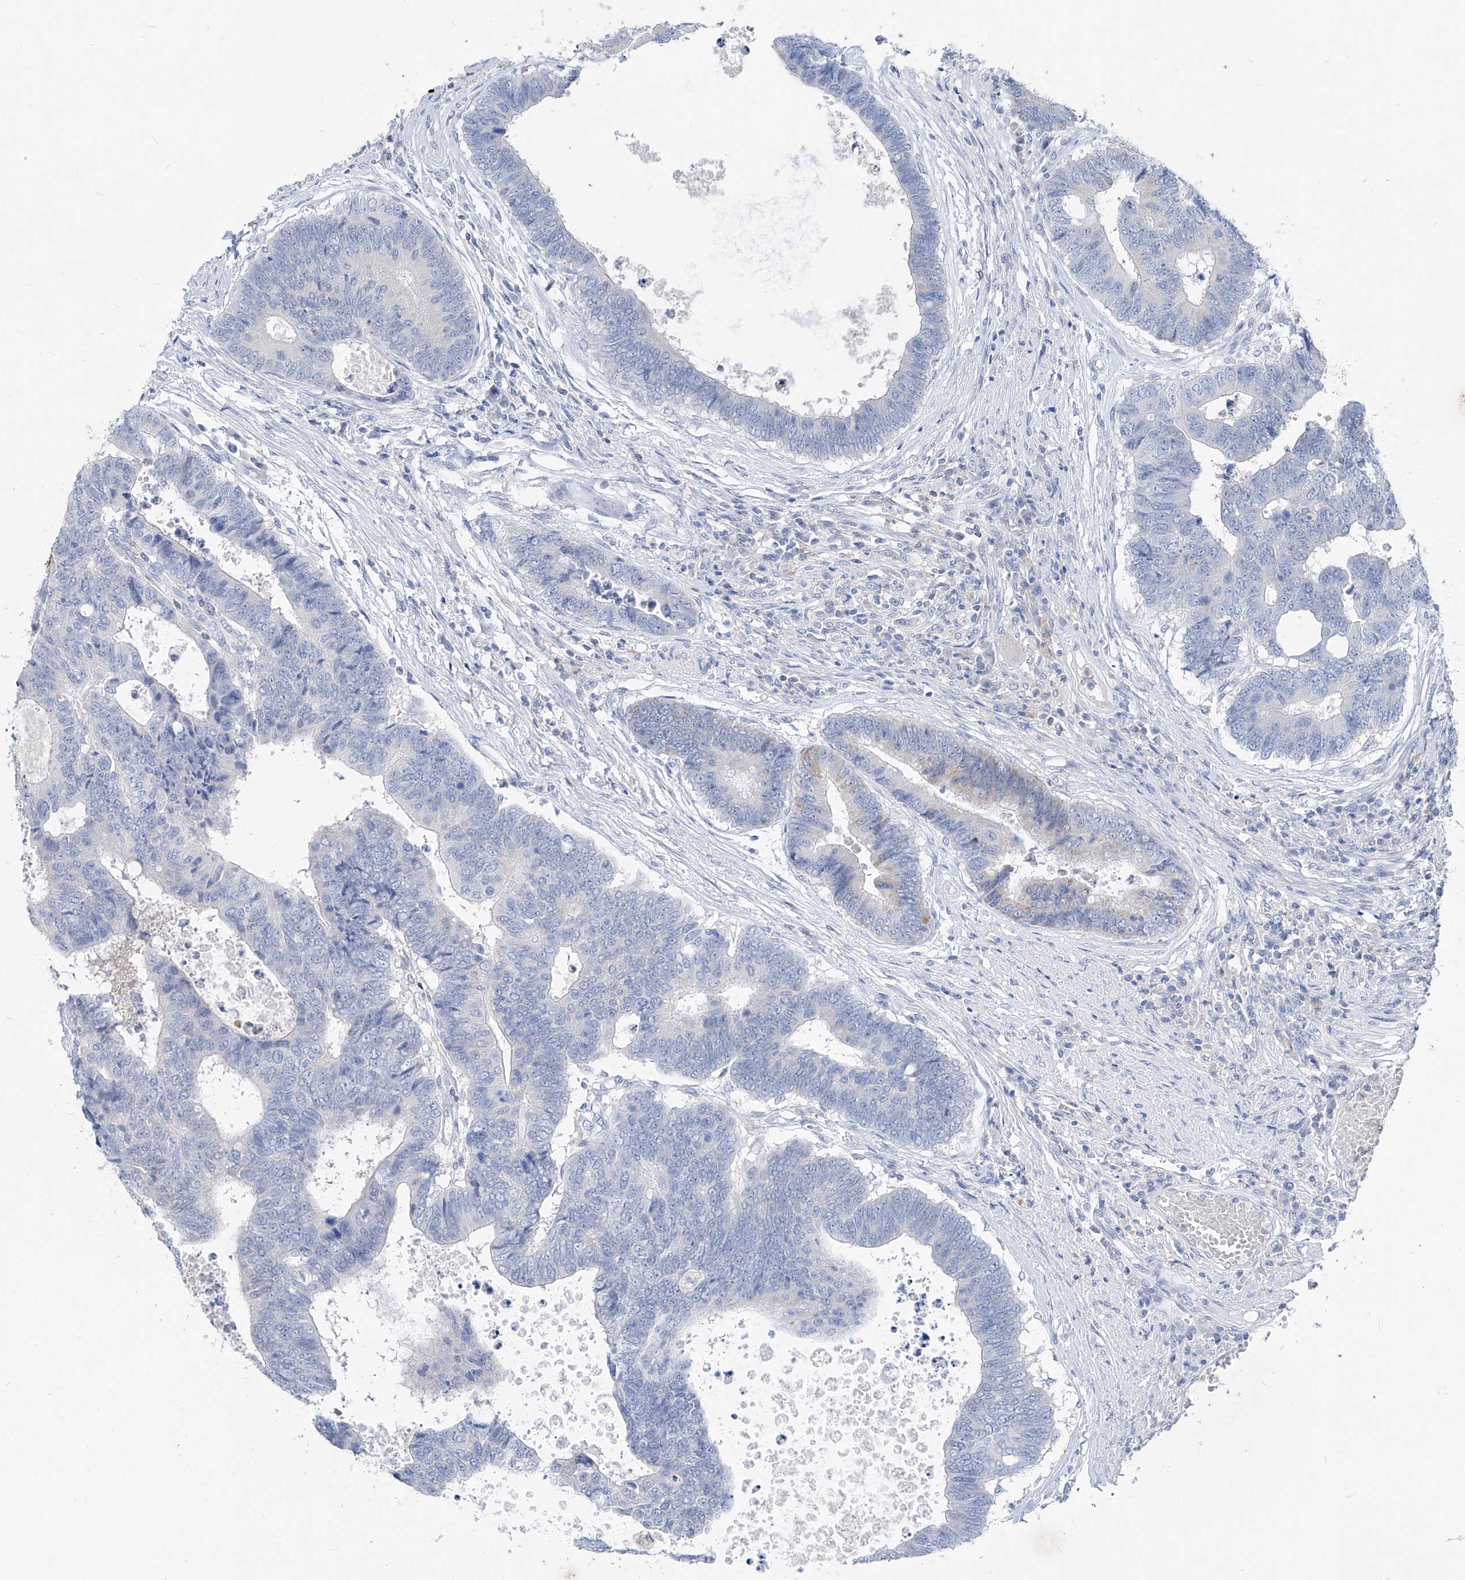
{"staining": {"intensity": "negative", "quantity": "none", "location": "none"}, "tissue": "colorectal cancer", "cell_type": "Tumor cells", "image_type": "cancer", "snomed": [{"axis": "morphology", "description": "Adenocarcinoma, NOS"}, {"axis": "topography", "description": "Rectum"}], "caption": "Immunohistochemistry (IHC) photomicrograph of neoplastic tissue: colorectal adenocarcinoma stained with DAB demonstrates no significant protein expression in tumor cells. (Immunohistochemistry, brightfield microscopy, high magnification).", "gene": "UFL1", "patient": {"sex": "male", "age": 84}}